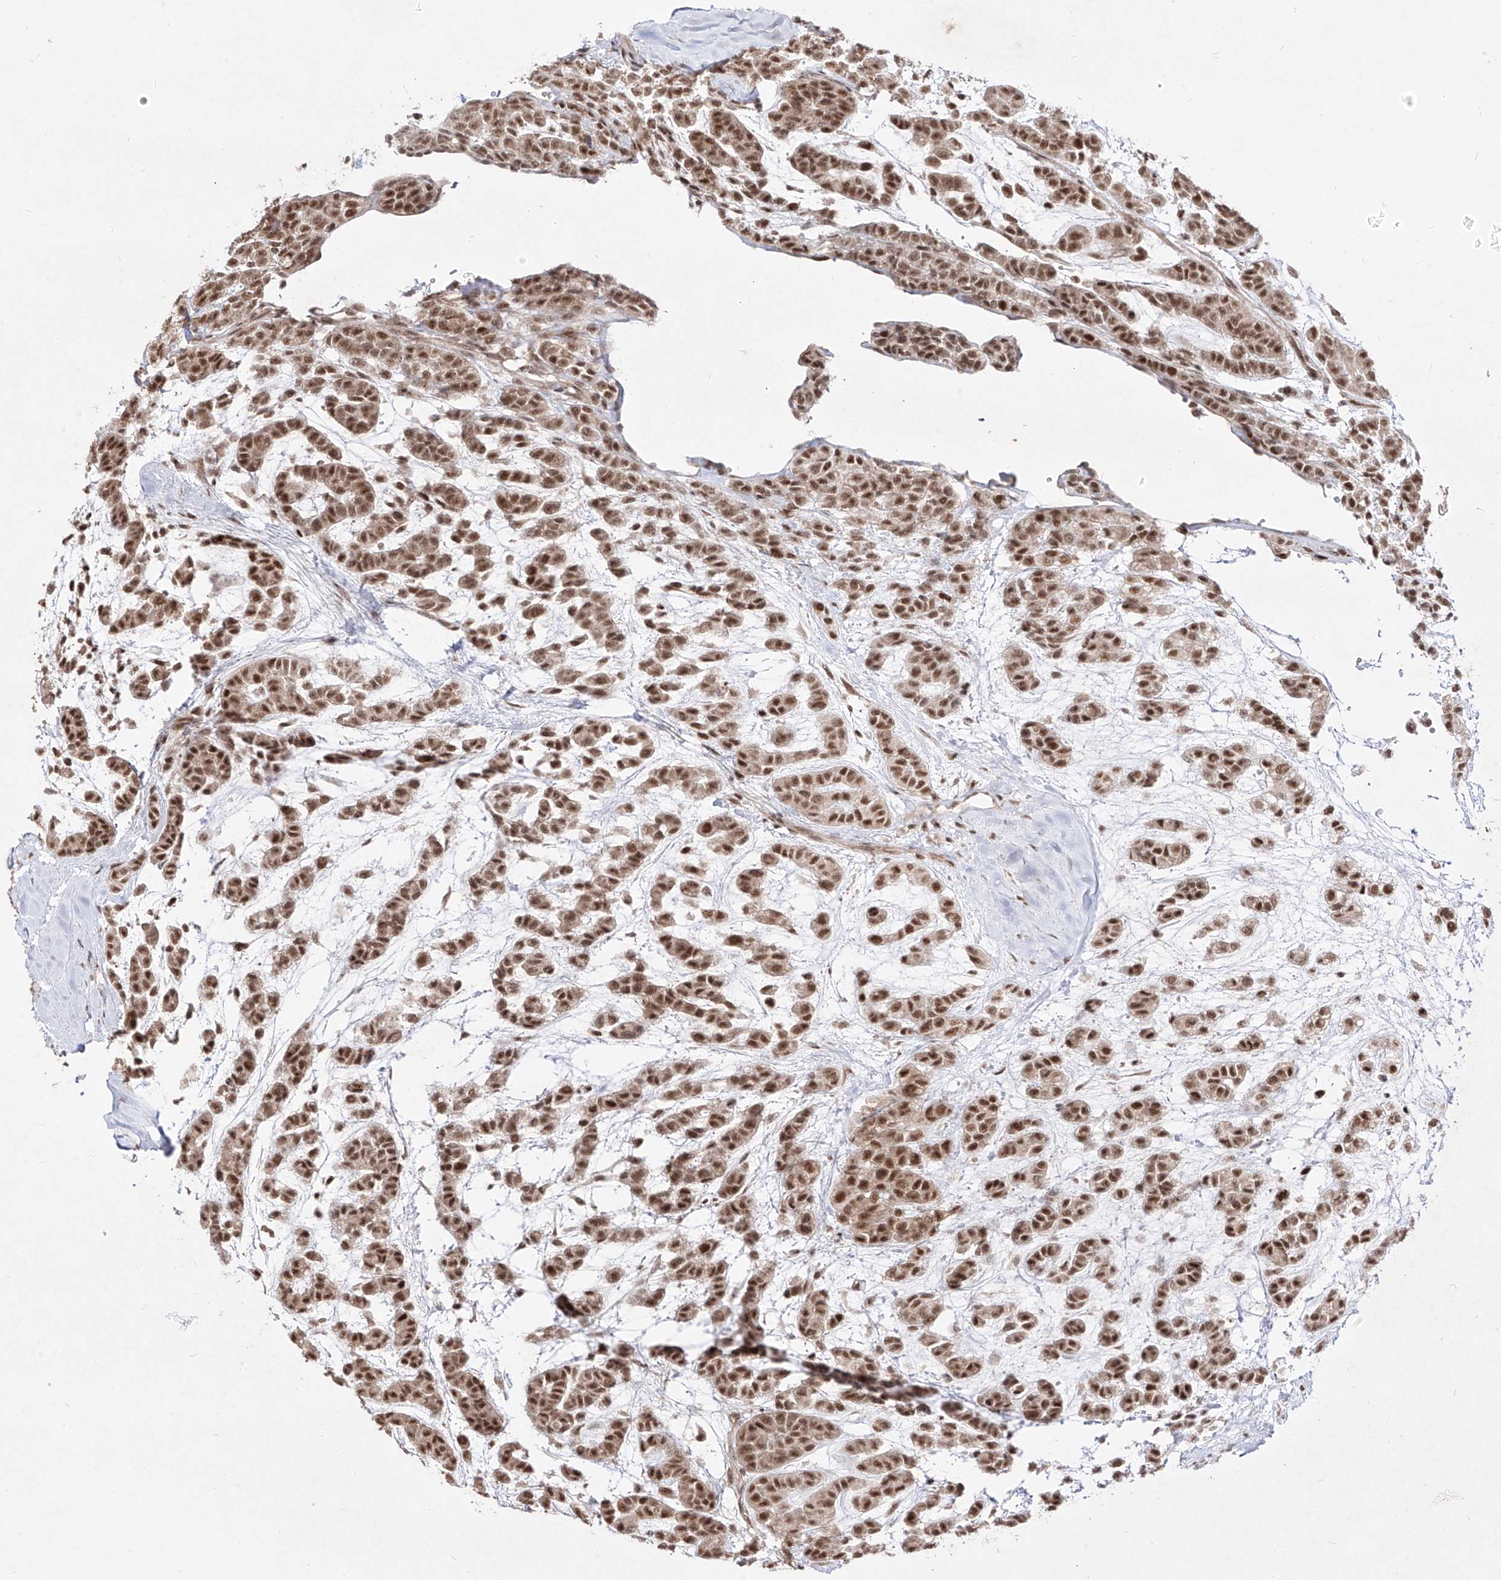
{"staining": {"intensity": "moderate", "quantity": ">75%", "location": "nuclear"}, "tissue": "head and neck cancer", "cell_type": "Tumor cells", "image_type": "cancer", "snomed": [{"axis": "morphology", "description": "Adenocarcinoma, NOS"}, {"axis": "morphology", "description": "Adenoma, NOS"}, {"axis": "topography", "description": "Head-Neck"}], "caption": "A brown stain highlights moderate nuclear positivity of a protein in human head and neck cancer (adenoma) tumor cells.", "gene": "SNRNP27", "patient": {"sex": "female", "age": 55}}